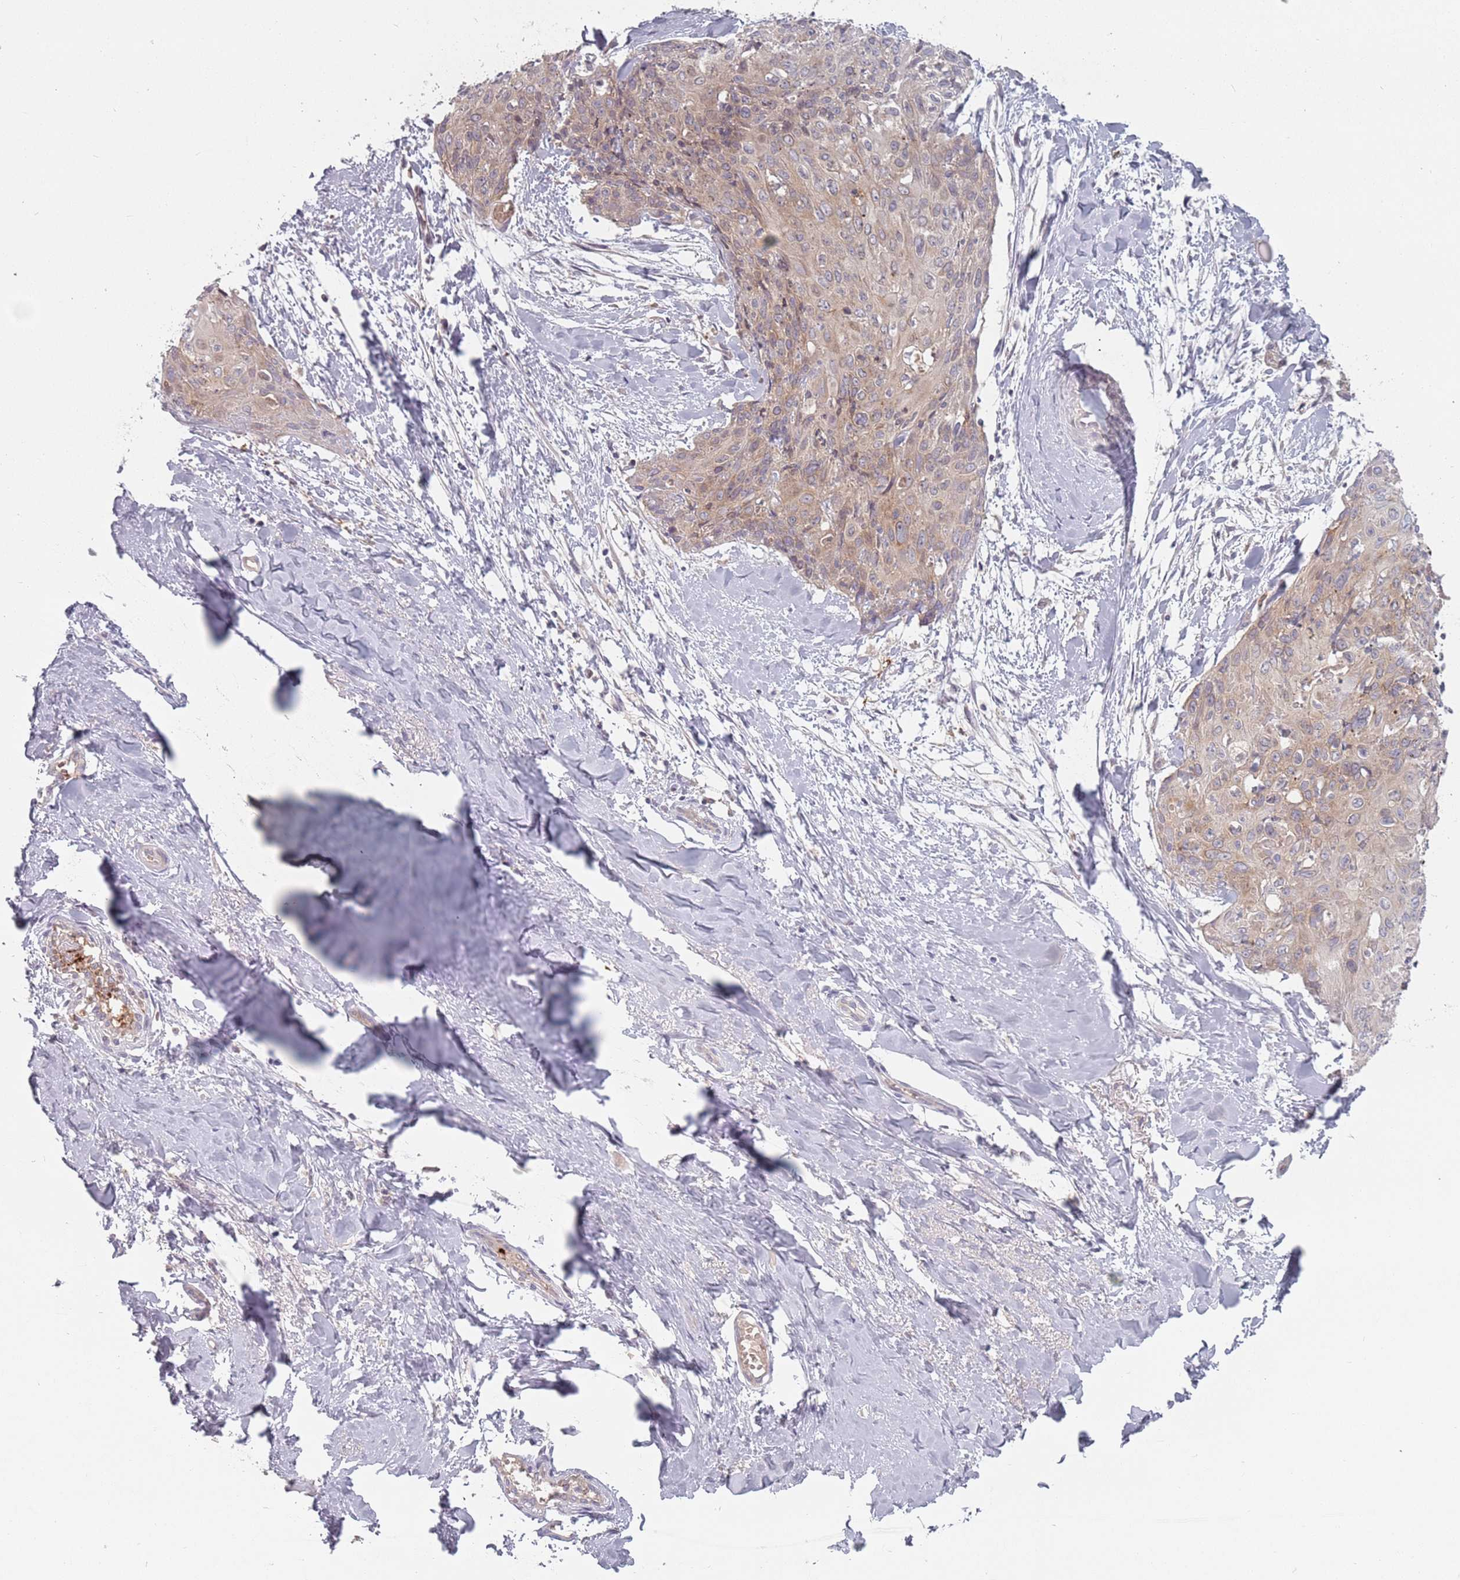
{"staining": {"intensity": "moderate", "quantity": ">75%", "location": "cytoplasmic/membranous"}, "tissue": "skin cancer", "cell_type": "Tumor cells", "image_type": "cancer", "snomed": [{"axis": "morphology", "description": "Squamous cell carcinoma, NOS"}, {"axis": "topography", "description": "Skin"}, {"axis": "topography", "description": "Vulva"}], "caption": "Immunohistochemical staining of human skin squamous cell carcinoma exhibits moderate cytoplasmic/membranous protein positivity in about >75% of tumor cells.", "gene": "ASB13", "patient": {"sex": "female", "age": 85}}